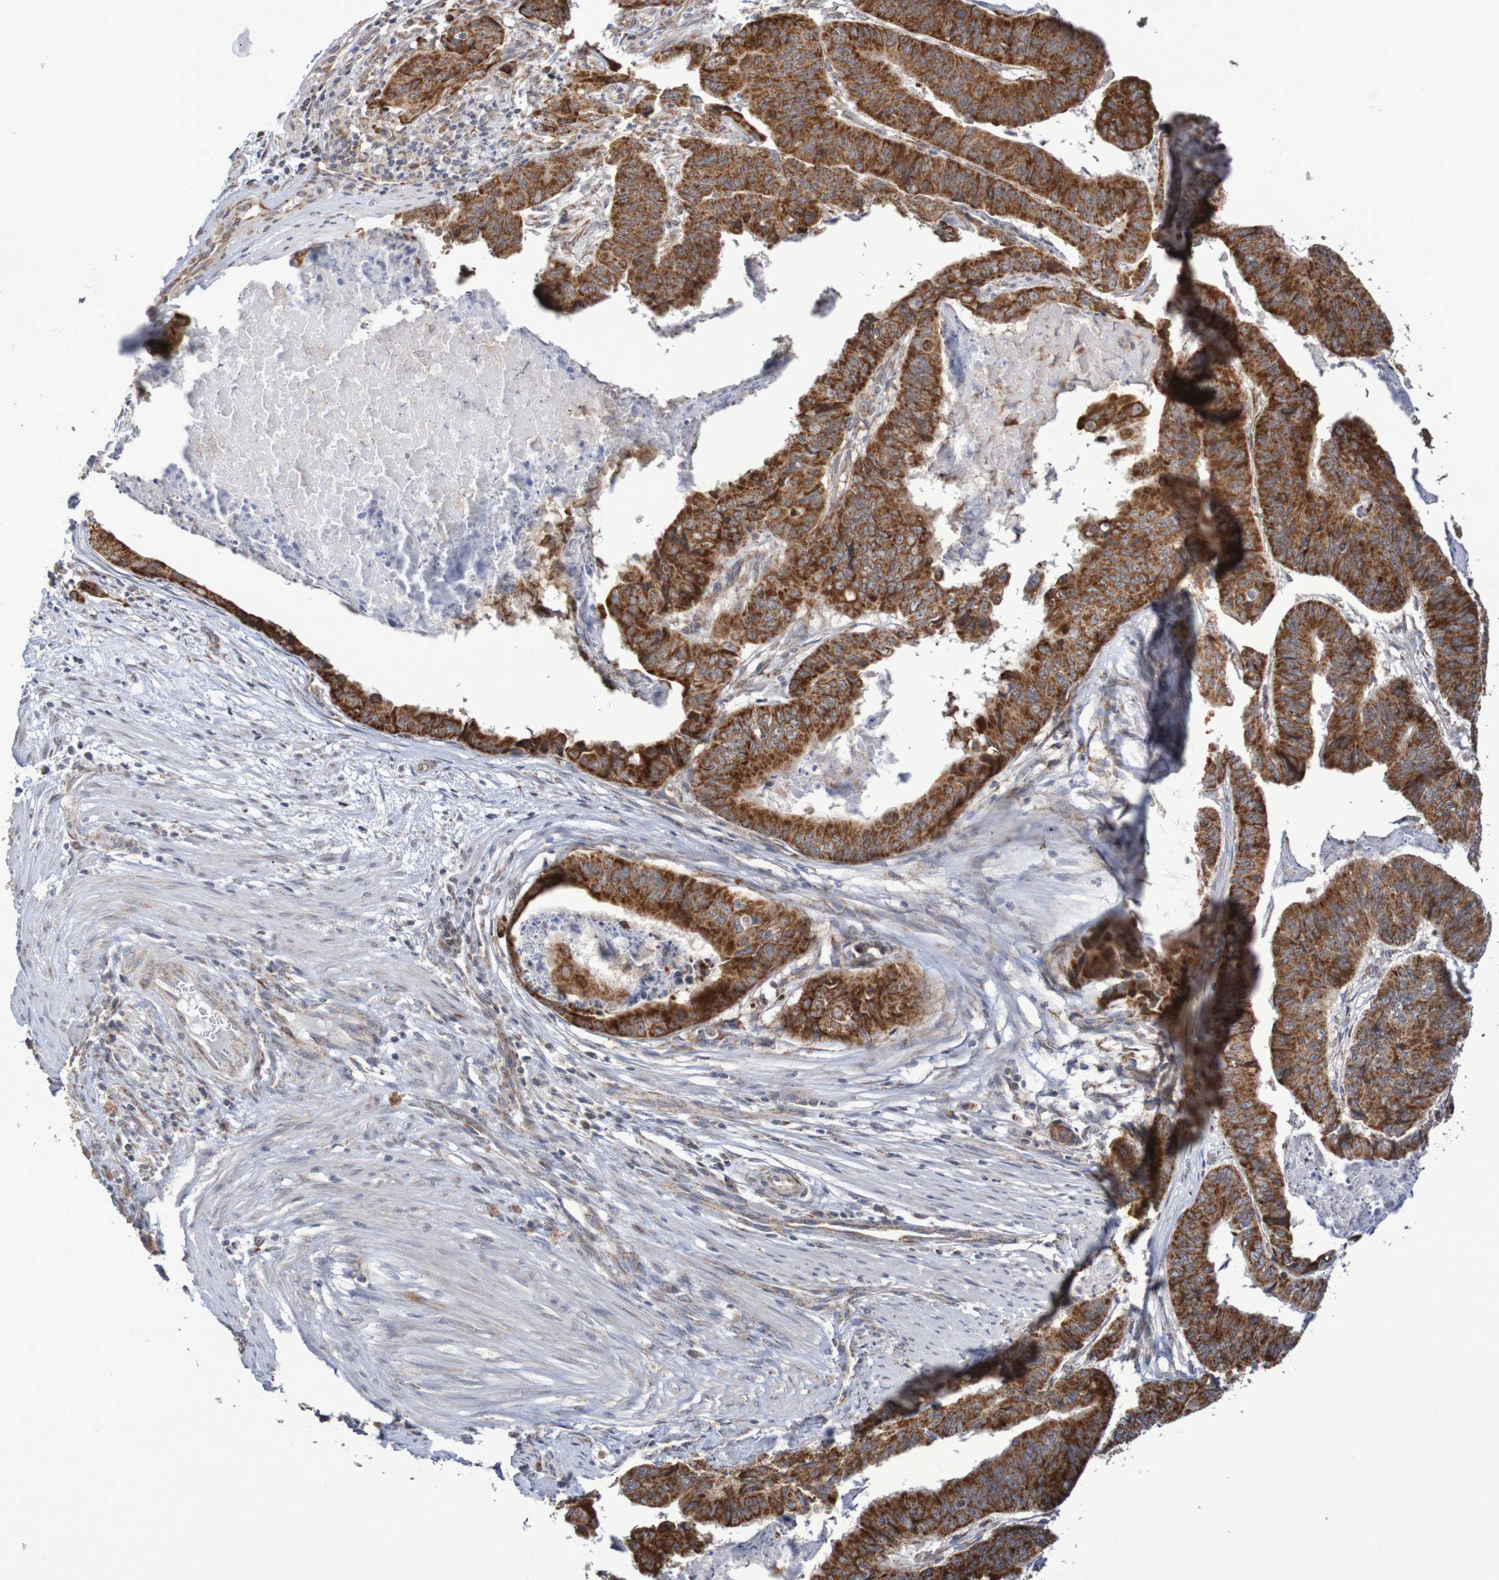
{"staining": {"intensity": "strong", "quantity": ">75%", "location": "cytoplasmic/membranous"}, "tissue": "stomach cancer", "cell_type": "Tumor cells", "image_type": "cancer", "snomed": [{"axis": "morphology", "description": "Adenocarcinoma, NOS"}, {"axis": "topography", "description": "Stomach, lower"}], "caption": "Stomach cancer stained with DAB immunohistochemistry (IHC) reveals high levels of strong cytoplasmic/membranous staining in approximately >75% of tumor cells.", "gene": "DVL1", "patient": {"sex": "male", "age": 77}}